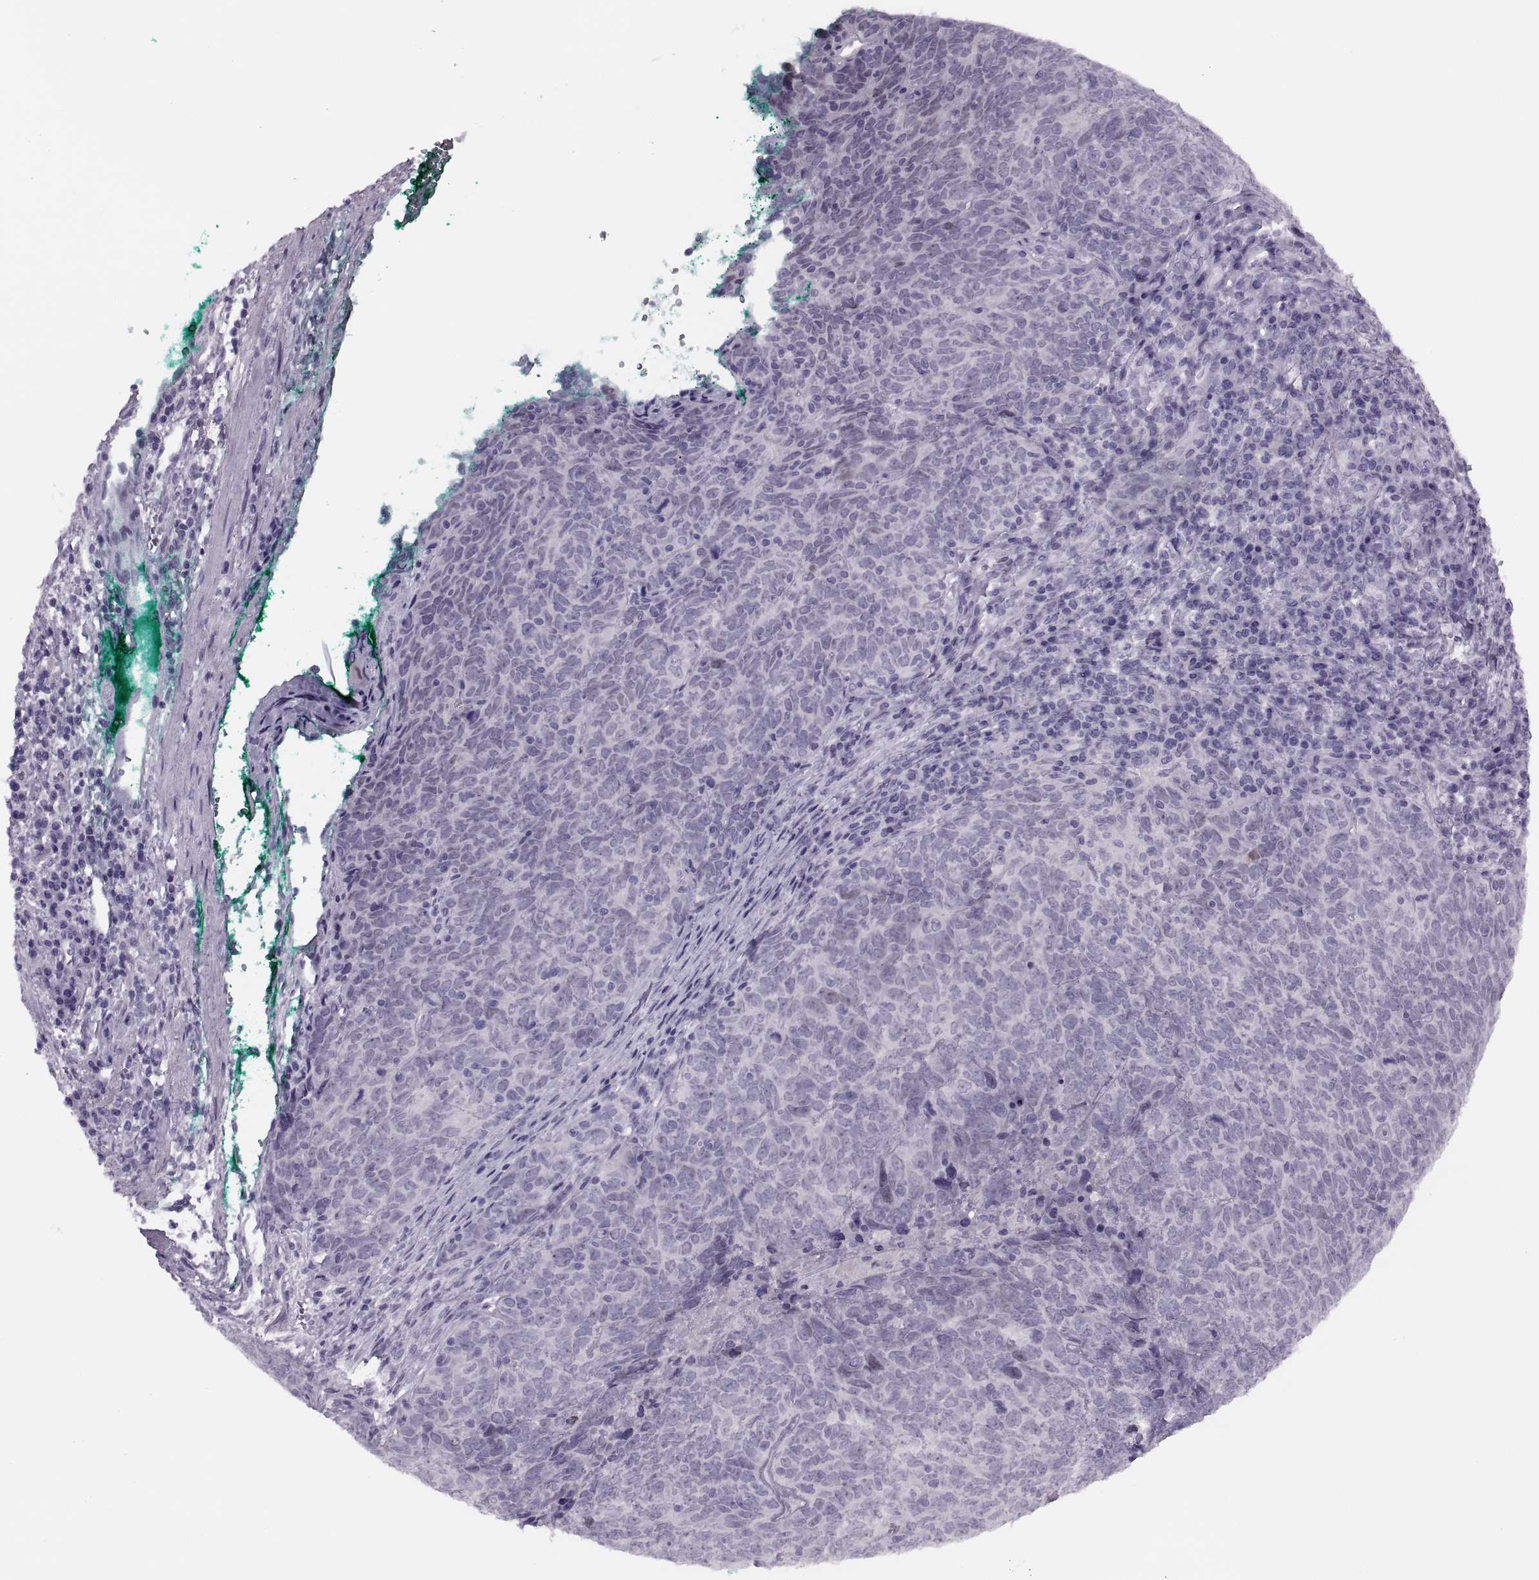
{"staining": {"intensity": "negative", "quantity": "none", "location": "none"}, "tissue": "skin cancer", "cell_type": "Tumor cells", "image_type": "cancer", "snomed": [{"axis": "morphology", "description": "Squamous cell carcinoma, NOS"}, {"axis": "topography", "description": "Skin"}, {"axis": "topography", "description": "Anal"}], "caption": "Immunohistochemical staining of skin cancer (squamous cell carcinoma) exhibits no significant expression in tumor cells.", "gene": "FAM24A", "patient": {"sex": "female", "age": 51}}